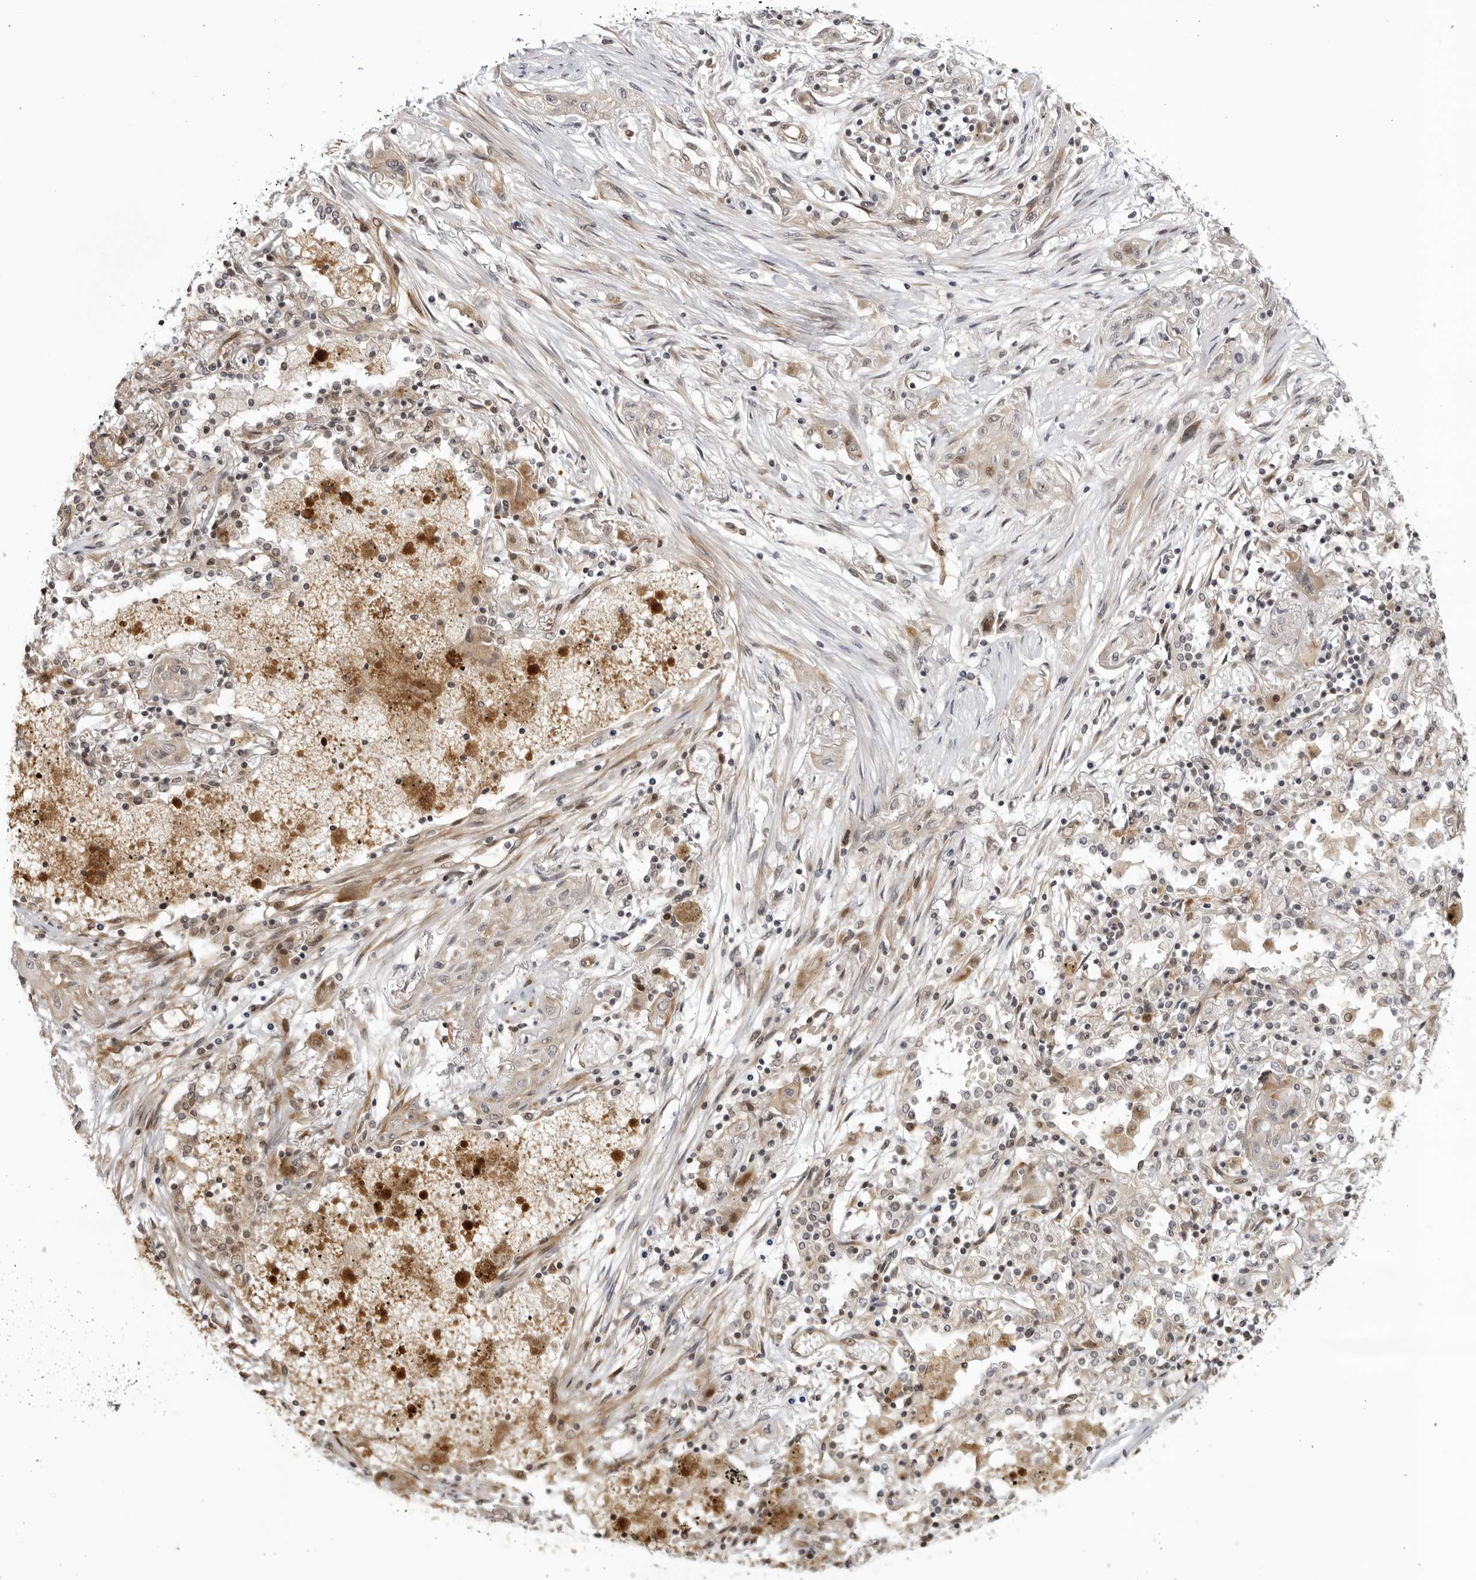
{"staining": {"intensity": "weak", "quantity": "25%-75%", "location": "cytoplasmic/membranous"}, "tissue": "lung cancer", "cell_type": "Tumor cells", "image_type": "cancer", "snomed": [{"axis": "morphology", "description": "Squamous cell carcinoma, NOS"}, {"axis": "topography", "description": "Lung"}], "caption": "Approximately 25%-75% of tumor cells in lung cancer (squamous cell carcinoma) reveal weak cytoplasmic/membranous protein expression as visualized by brown immunohistochemical staining.", "gene": "CNBD1", "patient": {"sex": "female", "age": 47}}